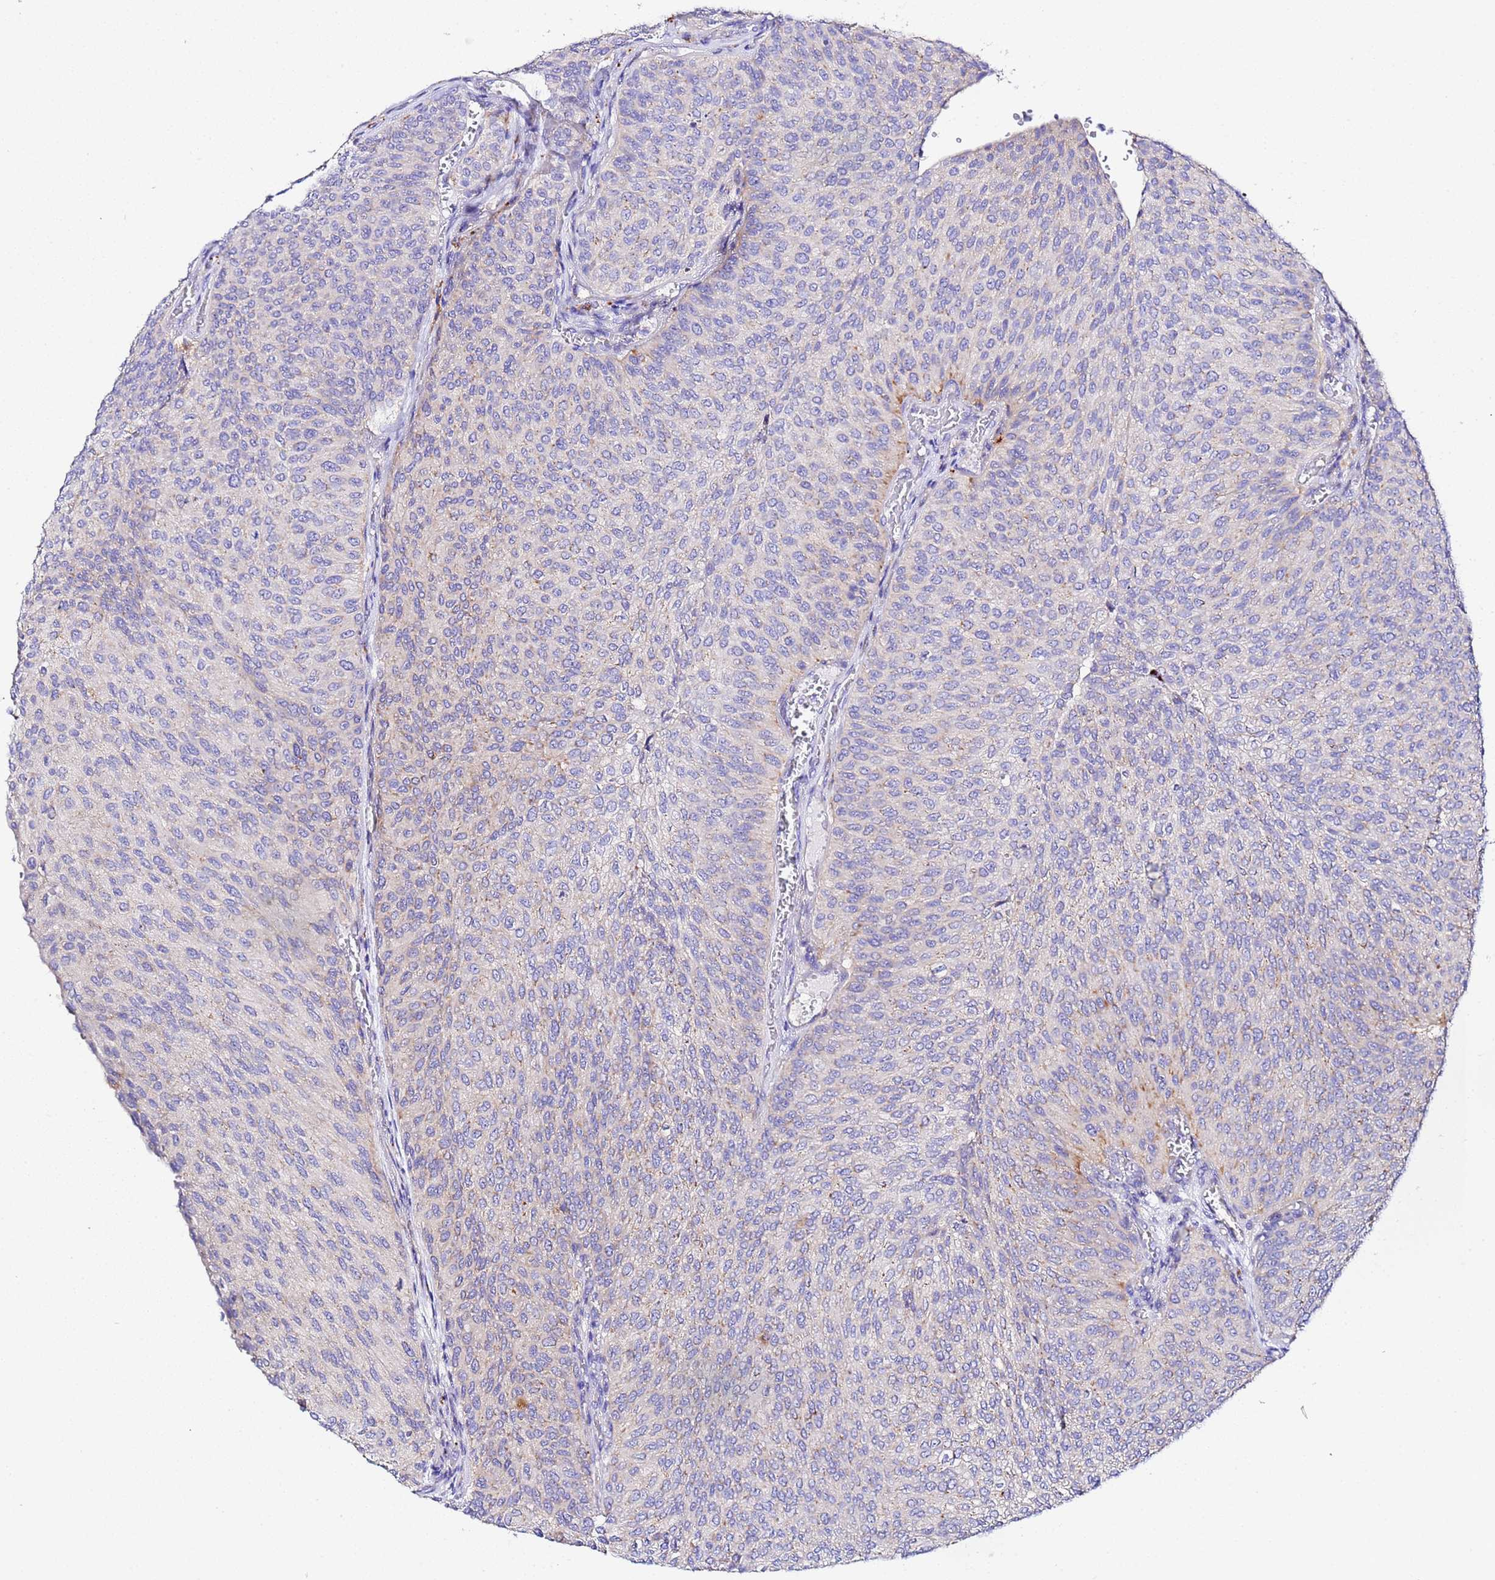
{"staining": {"intensity": "weak", "quantity": "<25%", "location": "cytoplasmic/membranous"}, "tissue": "urothelial cancer", "cell_type": "Tumor cells", "image_type": "cancer", "snomed": [{"axis": "morphology", "description": "Urothelial carcinoma, High grade"}, {"axis": "topography", "description": "Urinary bladder"}], "caption": "IHC of human urothelial cancer shows no positivity in tumor cells.", "gene": "VTI1B", "patient": {"sex": "female", "age": 79}}